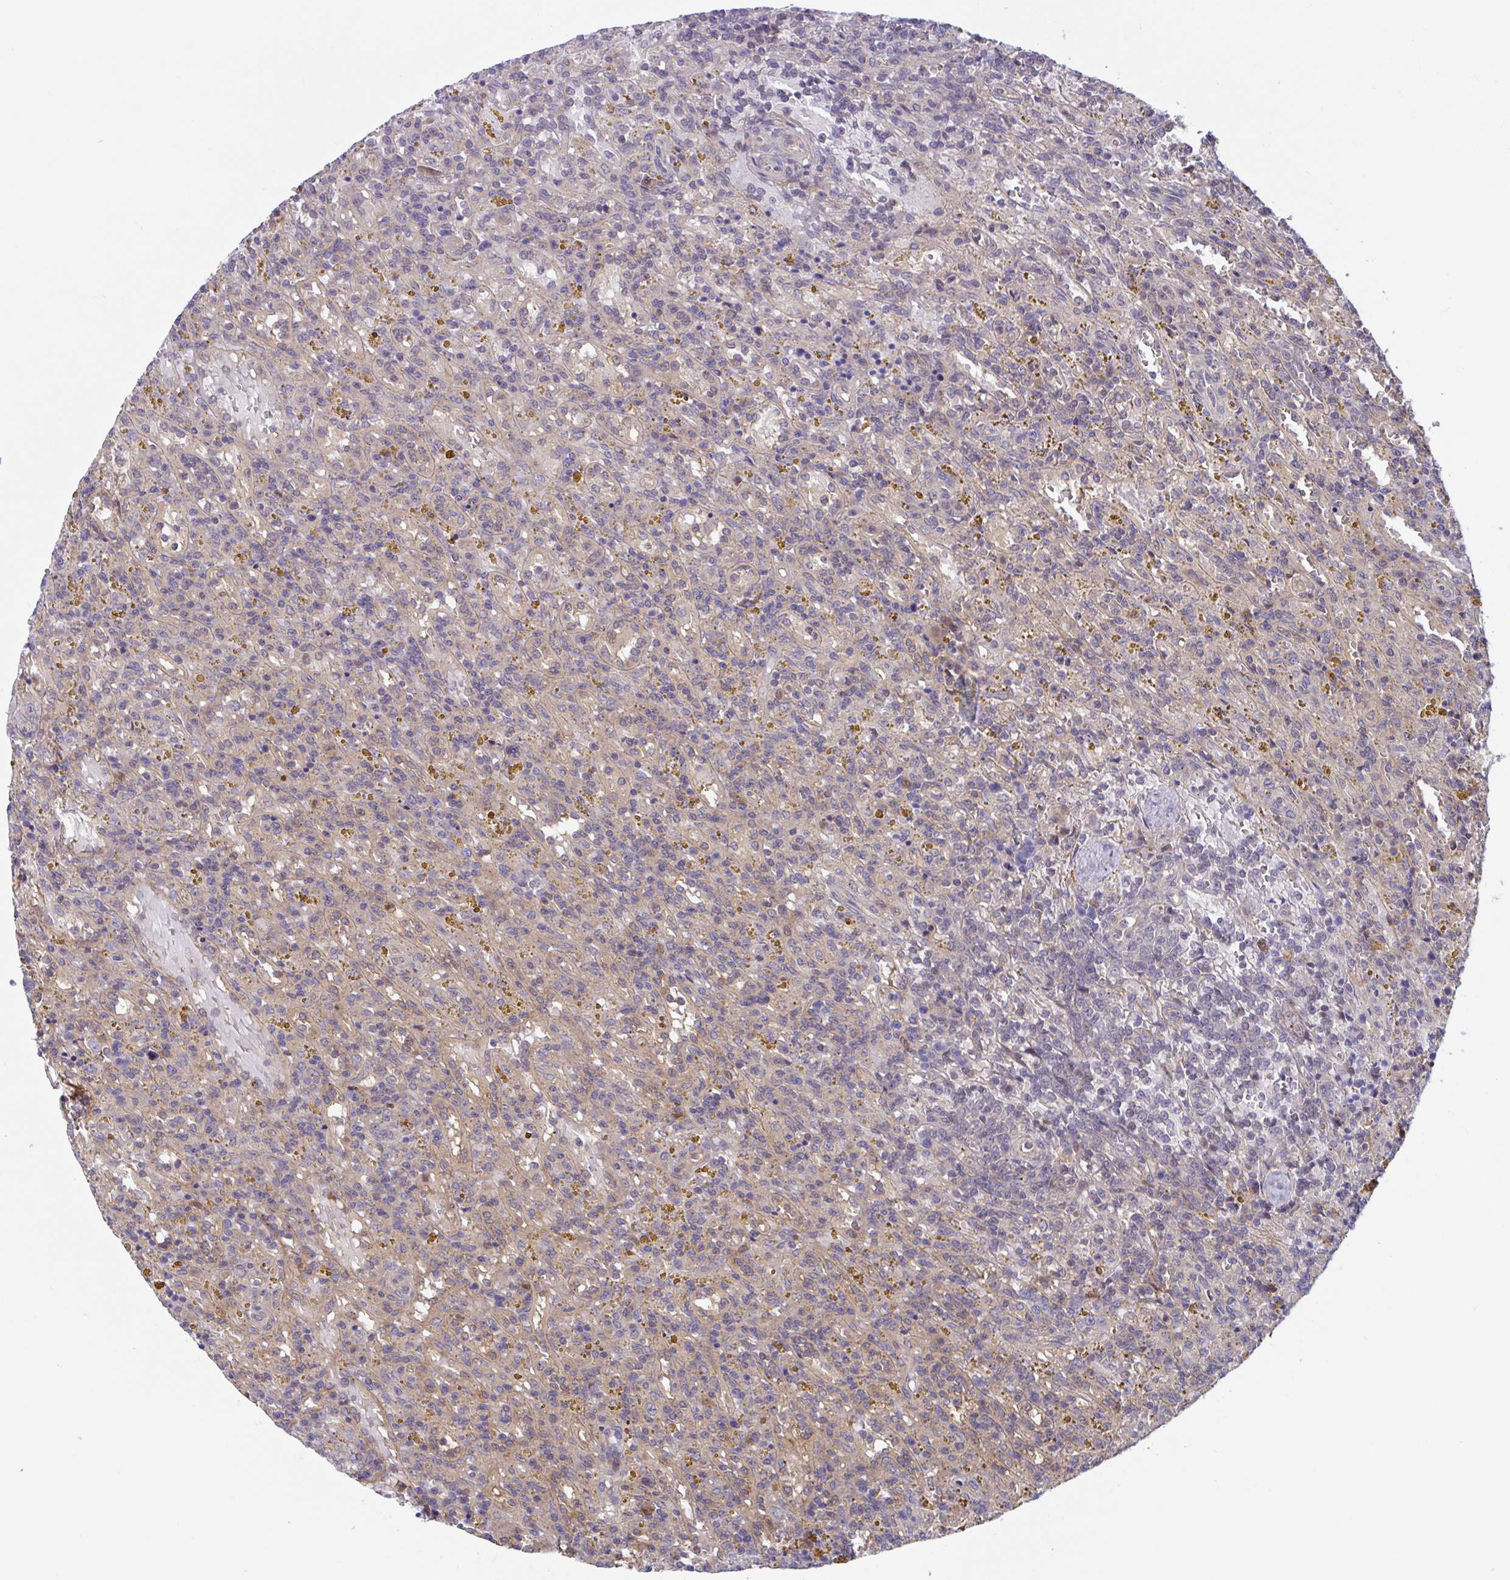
{"staining": {"intensity": "negative", "quantity": "none", "location": "none"}, "tissue": "lymphoma", "cell_type": "Tumor cells", "image_type": "cancer", "snomed": [{"axis": "morphology", "description": "Malignant lymphoma, non-Hodgkin's type, Low grade"}, {"axis": "topography", "description": "Spleen"}], "caption": "The immunohistochemistry (IHC) photomicrograph has no significant expression in tumor cells of low-grade malignant lymphoma, non-Hodgkin's type tissue. (IHC, brightfield microscopy, high magnification).", "gene": "LMNTD2", "patient": {"sex": "female", "age": 65}}